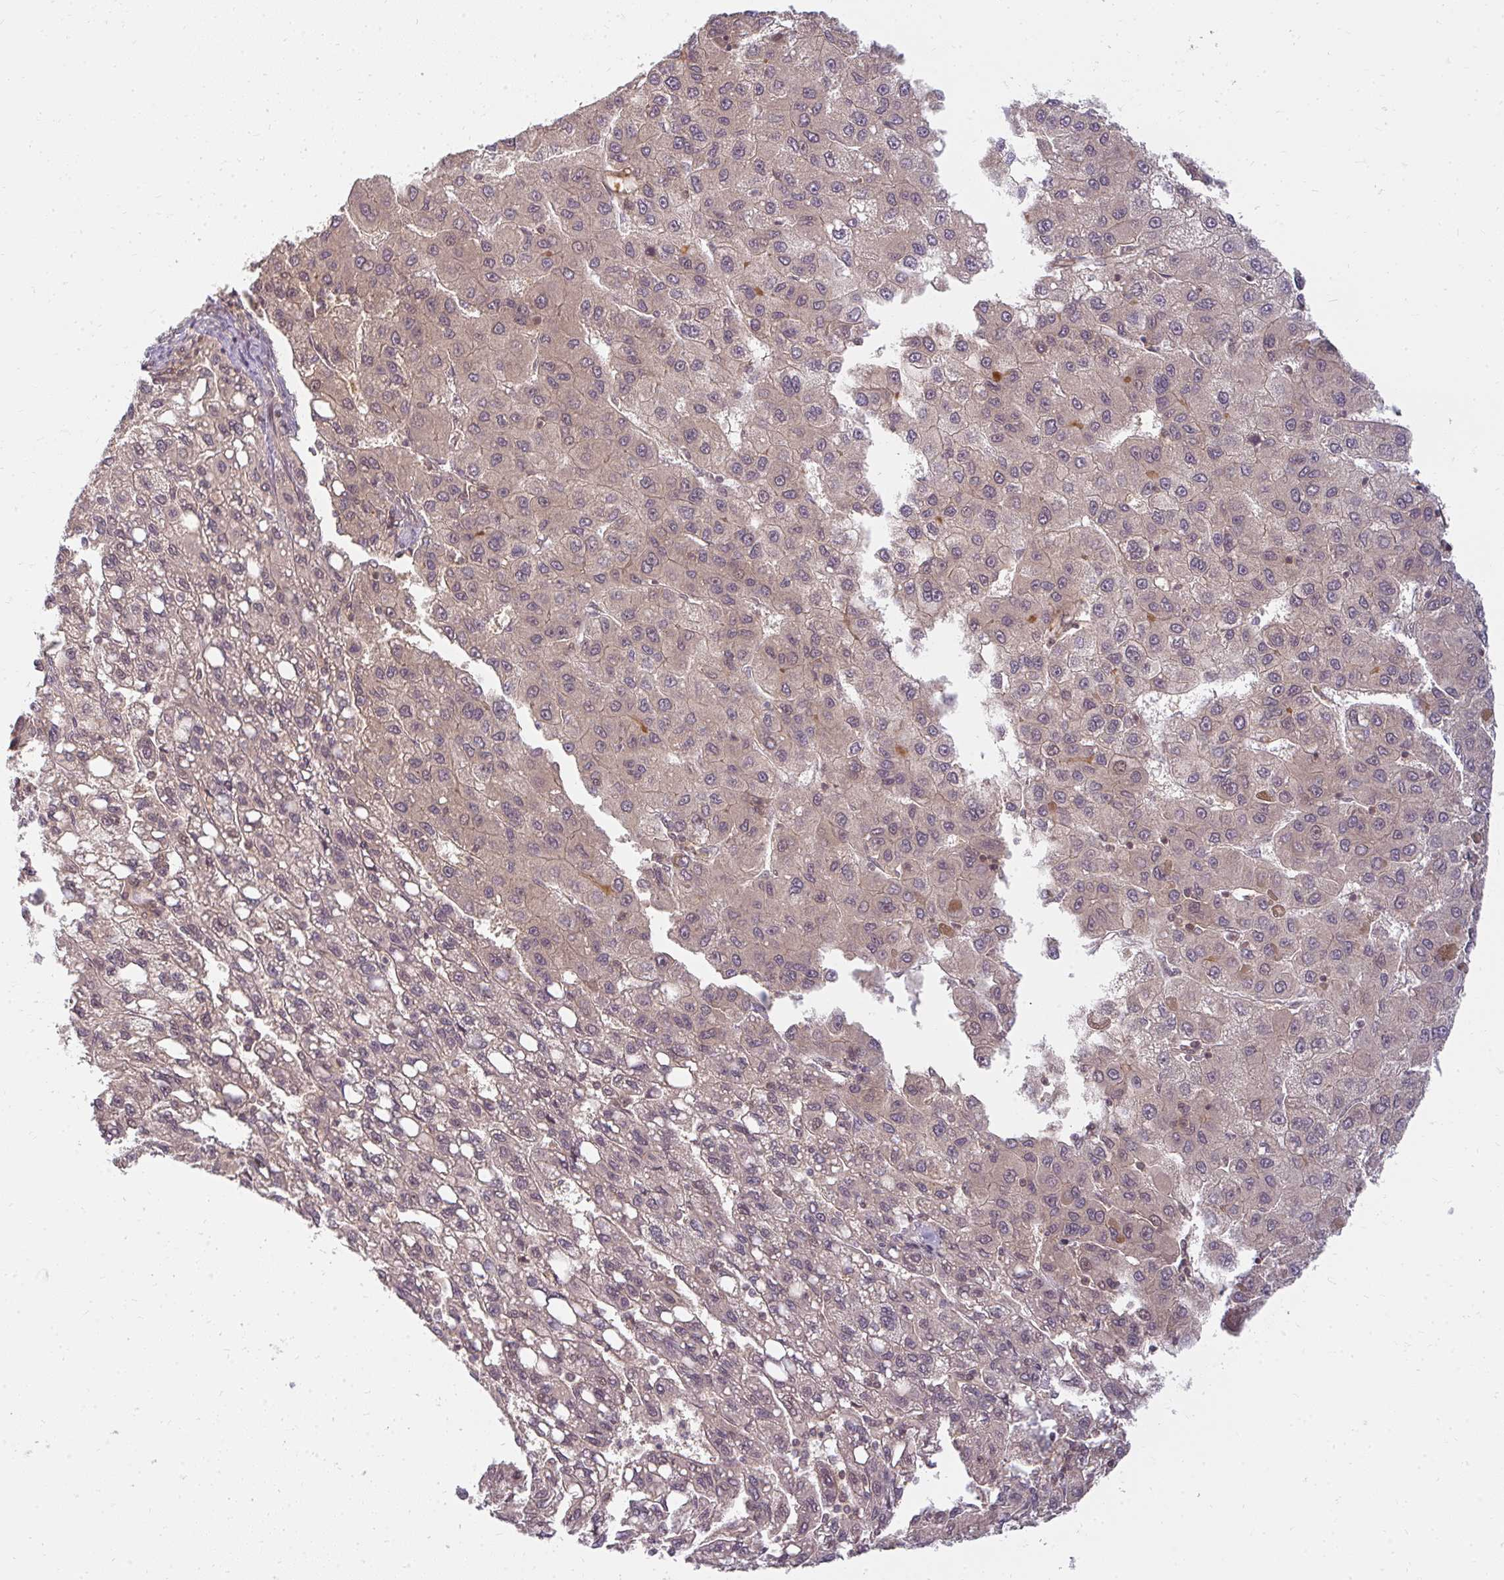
{"staining": {"intensity": "weak", "quantity": "<25%", "location": "cytoplasmic/membranous,nuclear"}, "tissue": "liver cancer", "cell_type": "Tumor cells", "image_type": "cancer", "snomed": [{"axis": "morphology", "description": "Carcinoma, Hepatocellular, NOS"}, {"axis": "topography", "description": "Liver"}], "caption": "DAB immunohistochemical staining of human hepatocellular carcinoma (liver) demonstrates no significant staining in tumor cells. (DAB immunohistochemistry, high magnification).", "gene": "GTF3C6", "patient": {"sex": "female", "age": 82}}